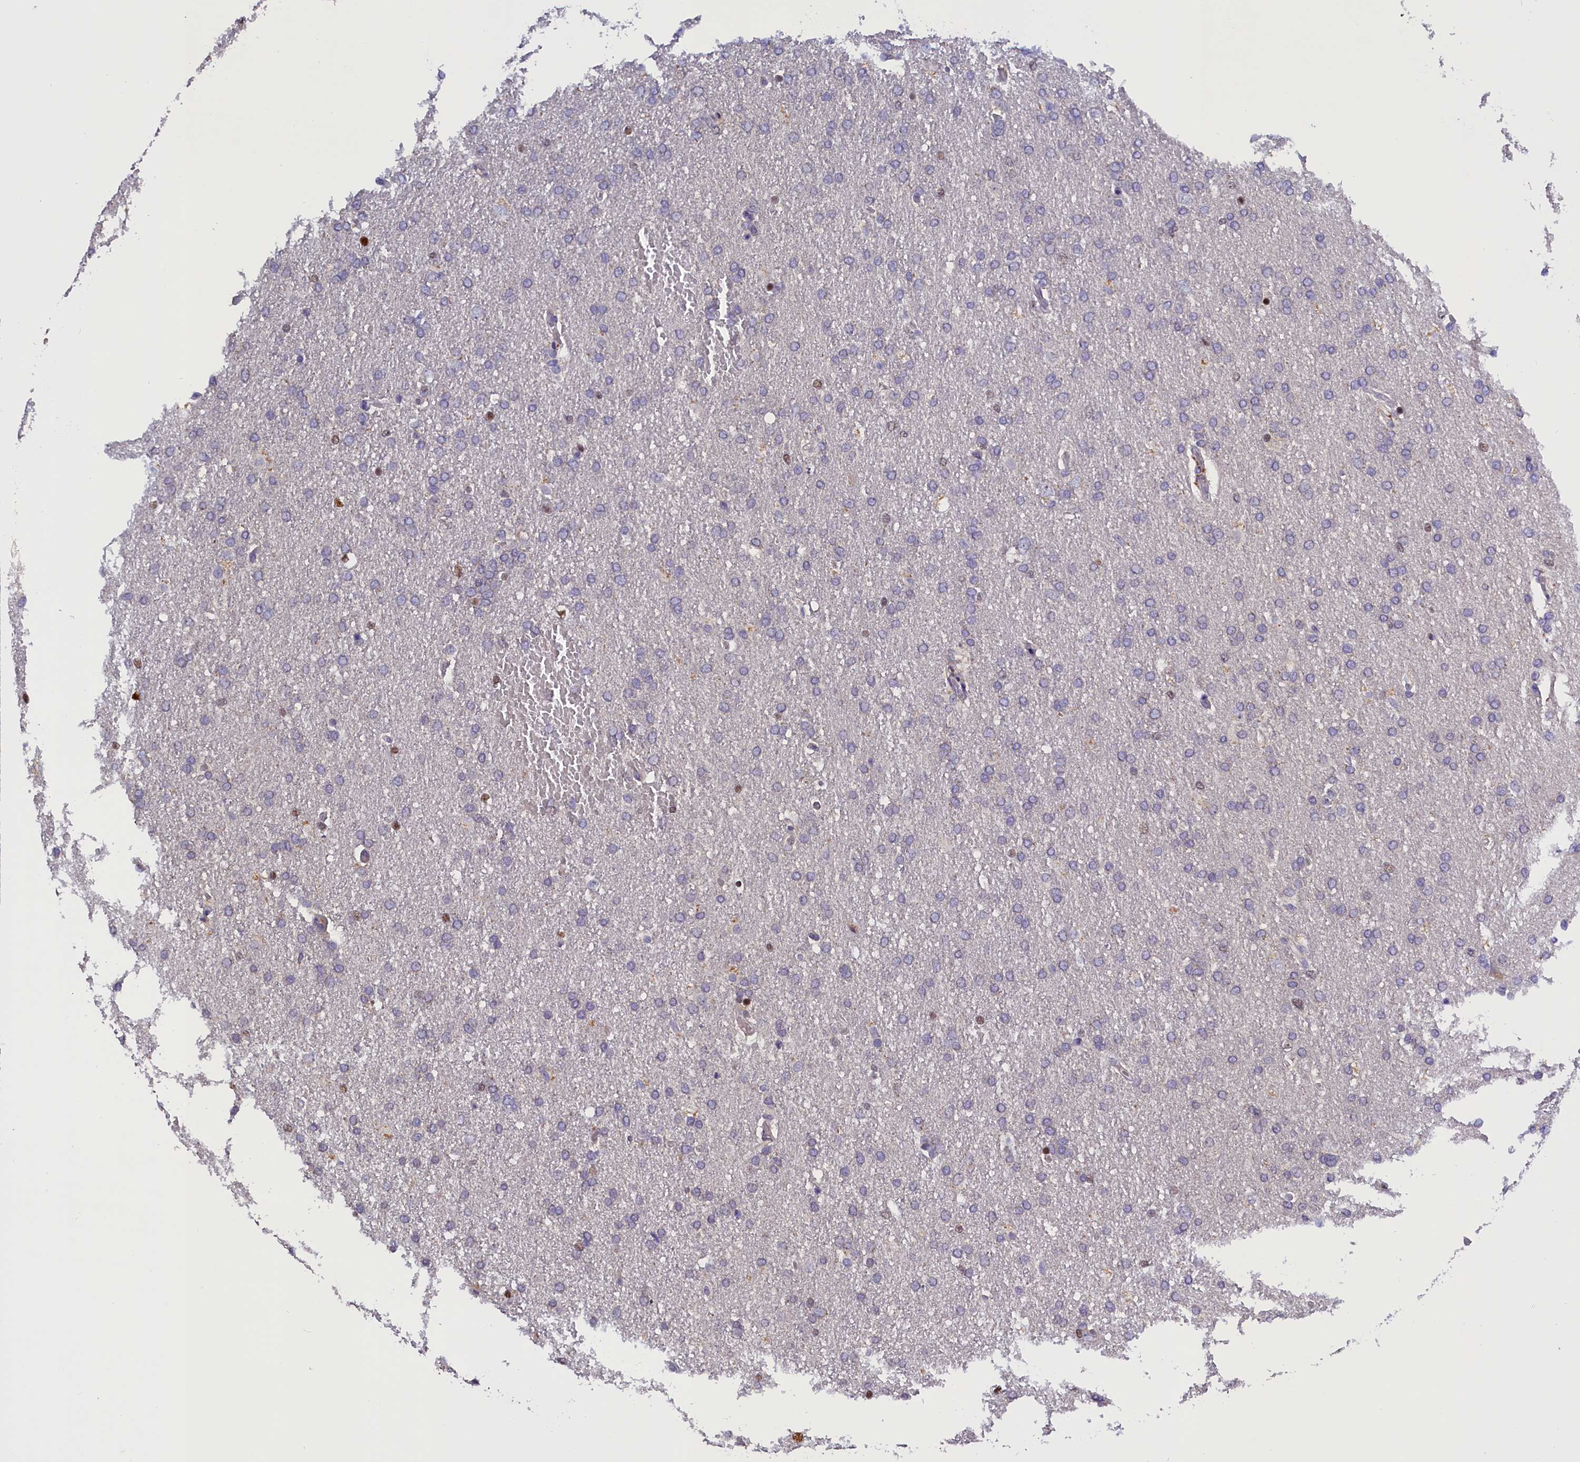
{"staining": {"intensity": "negative", "quantity": "none", "location": "none"}, "tissue": "glioma", "cell_type": "Tumor cells", "image_type": "cancer", "snomed": [{"axis": "morphology", "description": "Glioma, malignant, High grade"}, {"axis": "topography", "description": "Brain"}], "caption": "There is no significant staining in tumor cells of malignant high-grade glioma.", "gene": "BTBD9", "patient": {"sex": "male", "age": 72}}